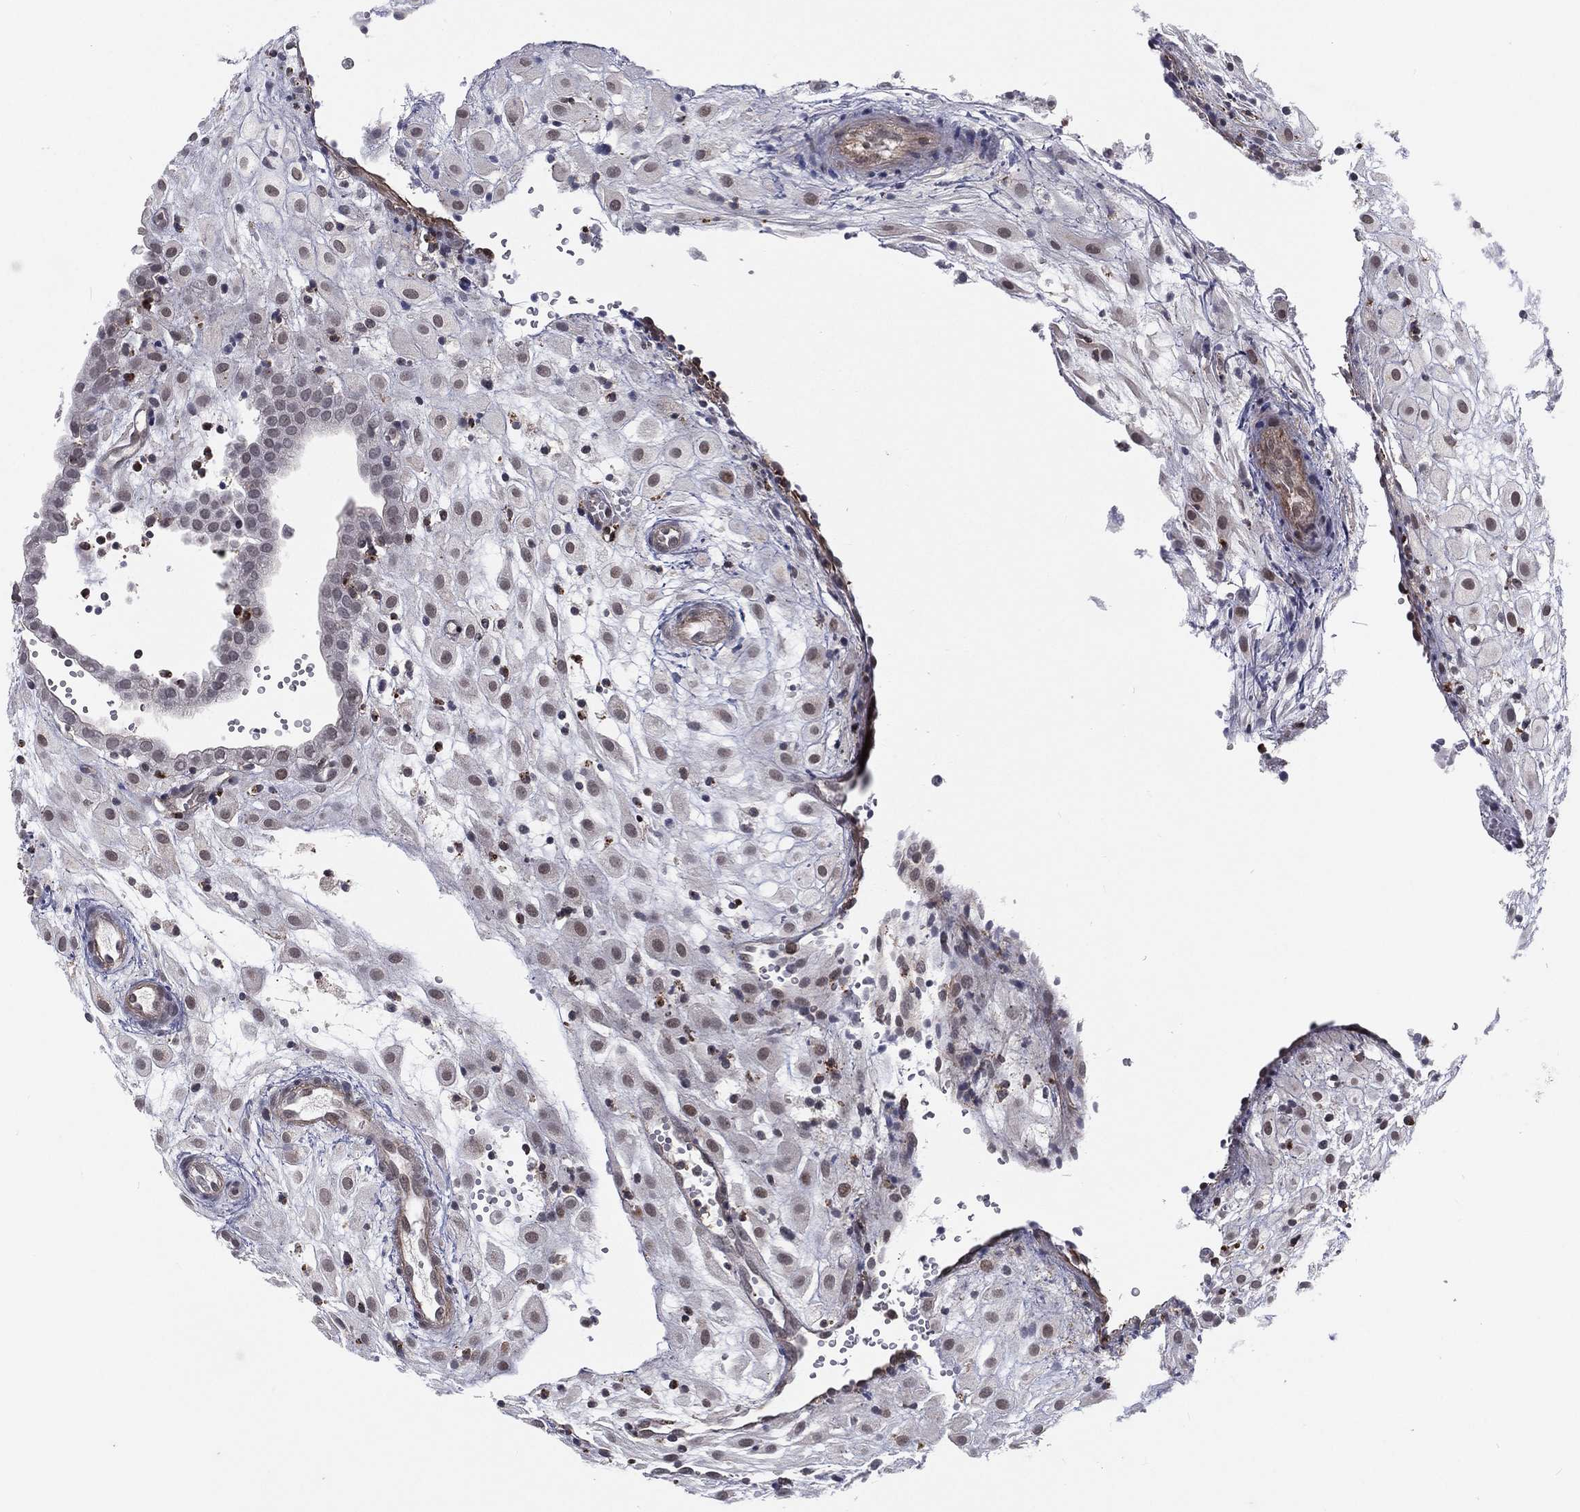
{"staining": {"intensity": "strong", "quantity": "<25%", "location": "nuclear"}, "tissue": "placenta", "cell_type": "Decidual cells", "image_type": "normal", "snomed": [{"axis": "morphology", "description": "Normal tissue, NOS"}, {"axis": "topography", "description": "Placenta"}], "caption": "This micrograph displays IHC staining of normal human placenta, with medium strong nuclear staining in about <25% of decidual cells.", "gene": "MORC2", "patient": {"sex": "female", "age": 24}}